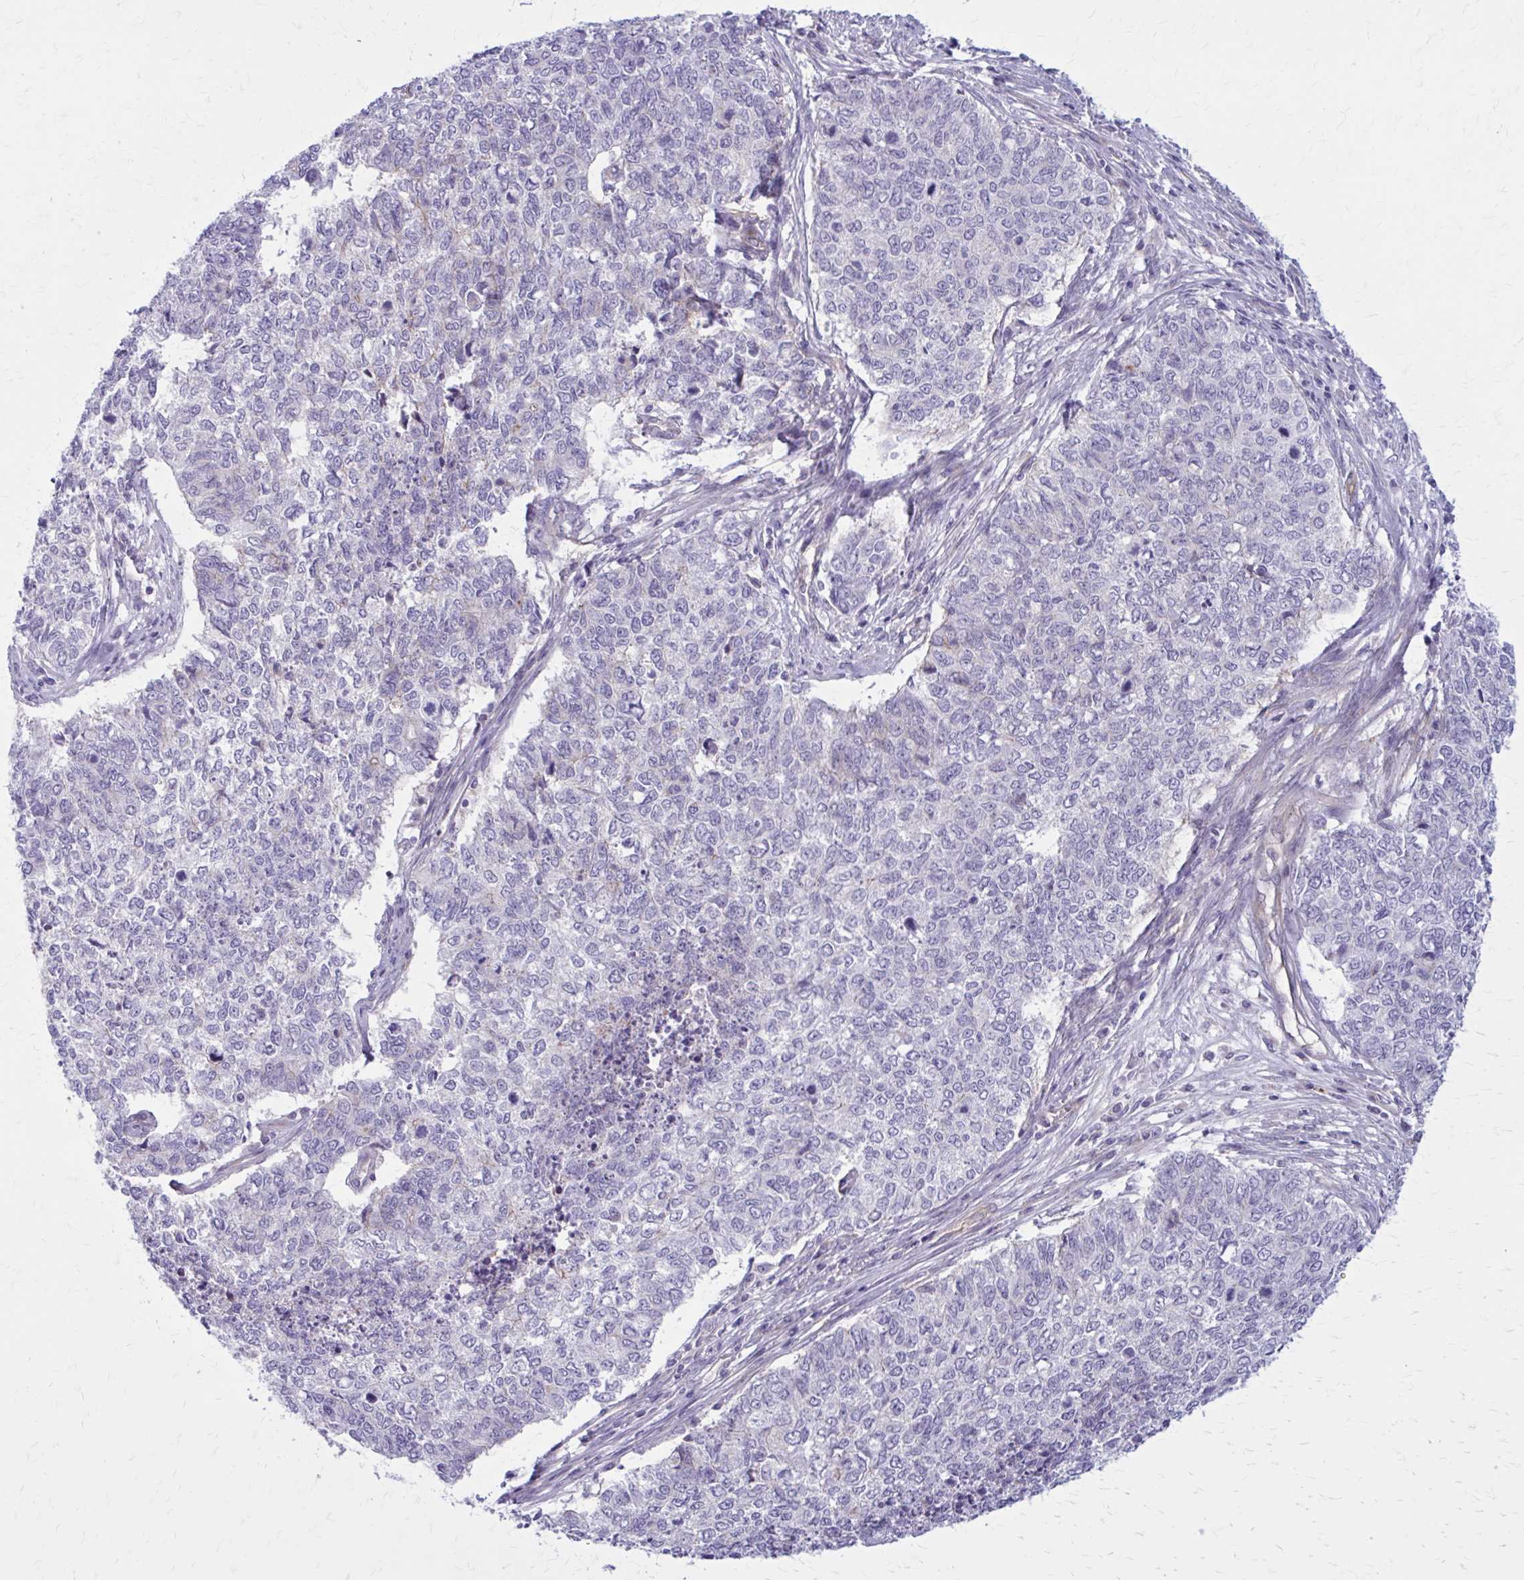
{"staining": {"intensity": "weak", "quantity": "<25%", "location": "cytoplasmic/membranous"}, "tissue": "cervical cancer", "cell_type": "Tumor cells", "image_type": "cancer", "snomed": [{"axis": "morphology", "description": "Adenocarcinoma, NOS"}, {"axis": "topography", "description": "Cervix"}], "caption": "There is no significant expression in tumor cells of adenocarcinoma (cervical).", "gene": "ZDHHC7", "patient": {"sex": "female", "age": 63}}